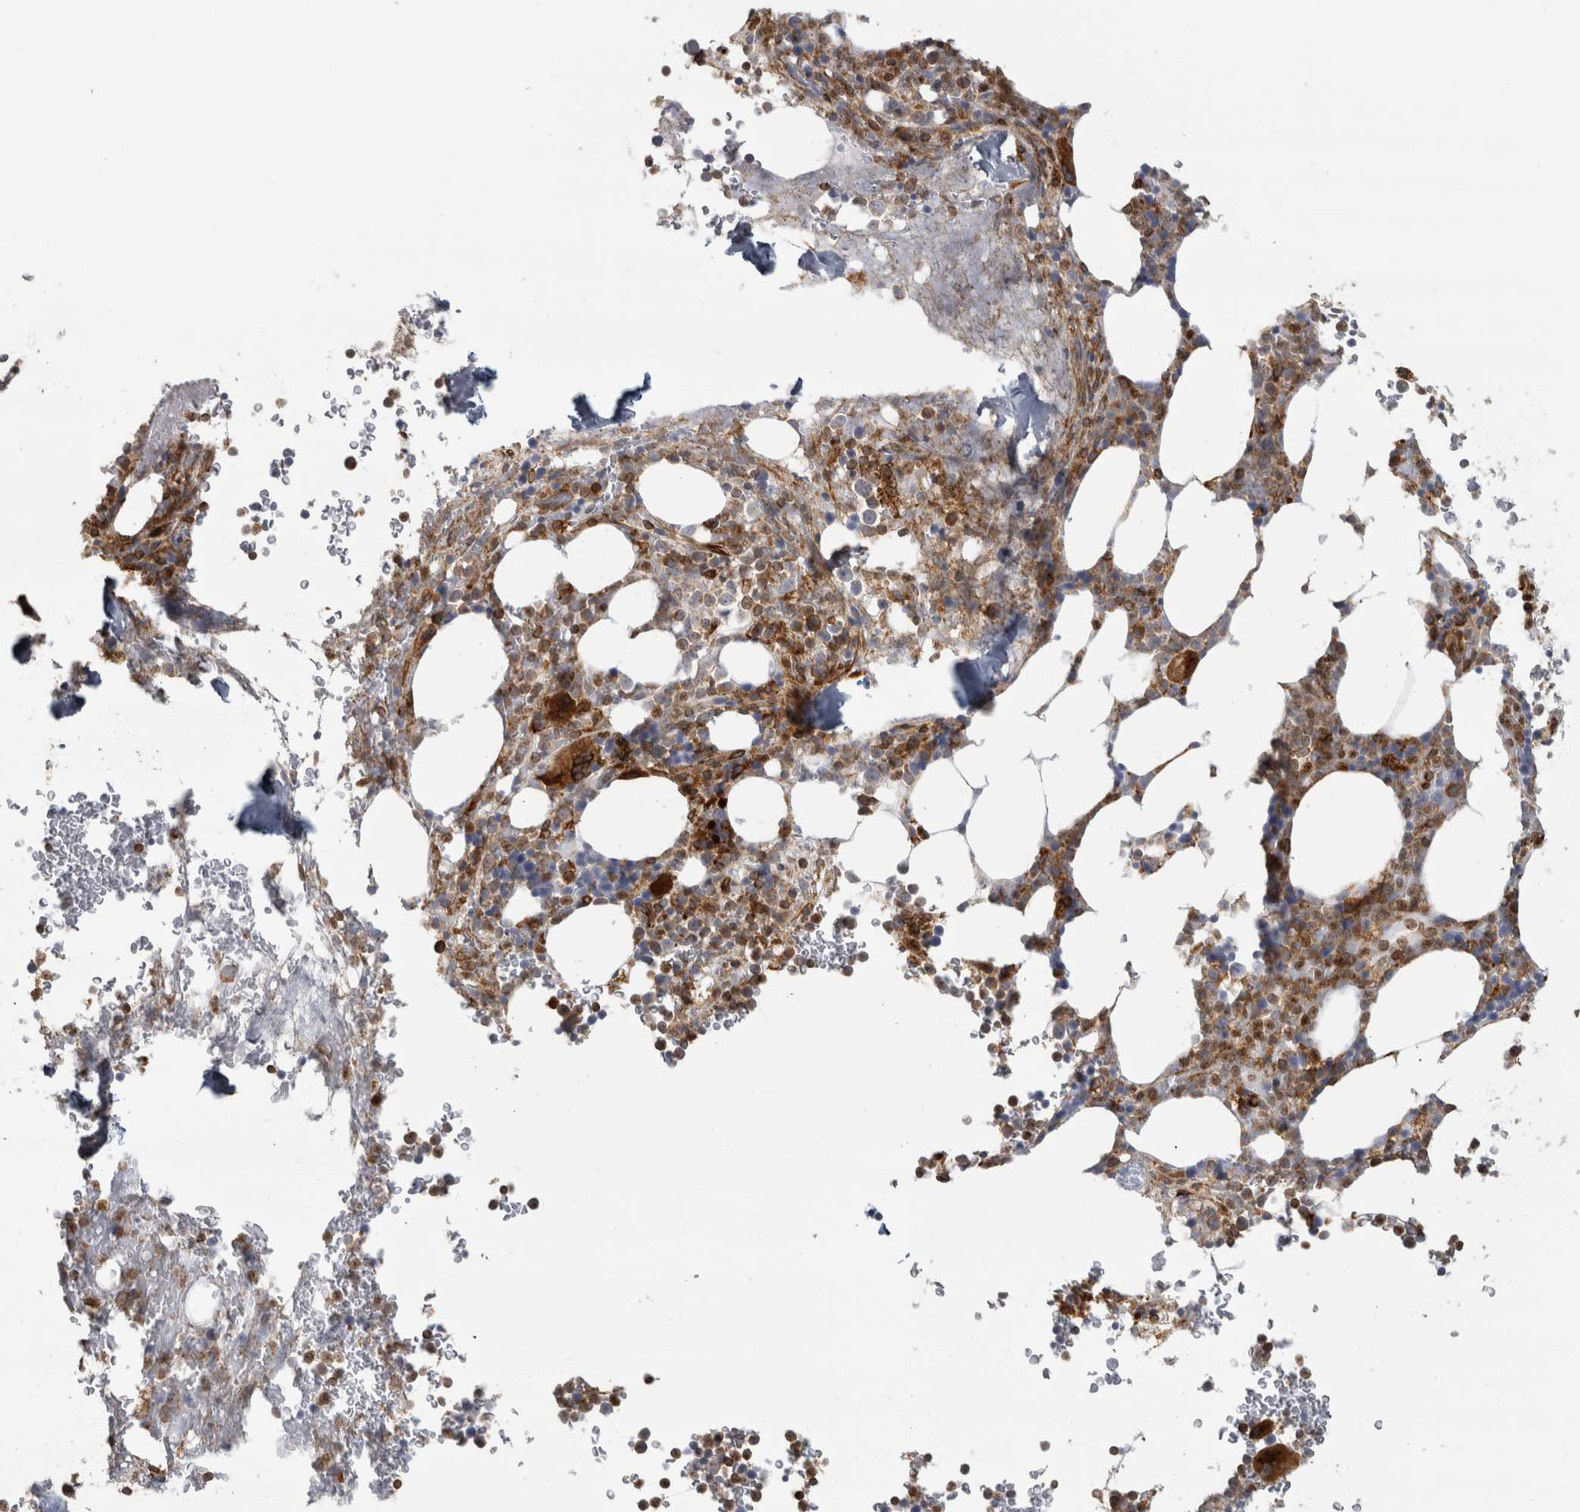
{"staining": {"intensity": "strong", "quantity": "25%-75%", "location": "cytoplasmic/membranous"}, "tissue": "bone marrow", "cell_type": "Hematopoietic cells", "image_type": "normal", "snomed": [{"axis": "morphology", "description": "Normal tissue, NOS"}, {"axis": "topography", "description": "Bone marrow"}], "caption": "Protein expression analysis of normal human bone marrow reveals strong cytoplasmic/membranous positivity in about 25%-75% of hematopoietic cells.", "gene": "HLA", "patient": {"sex": "male", "age": 58}}